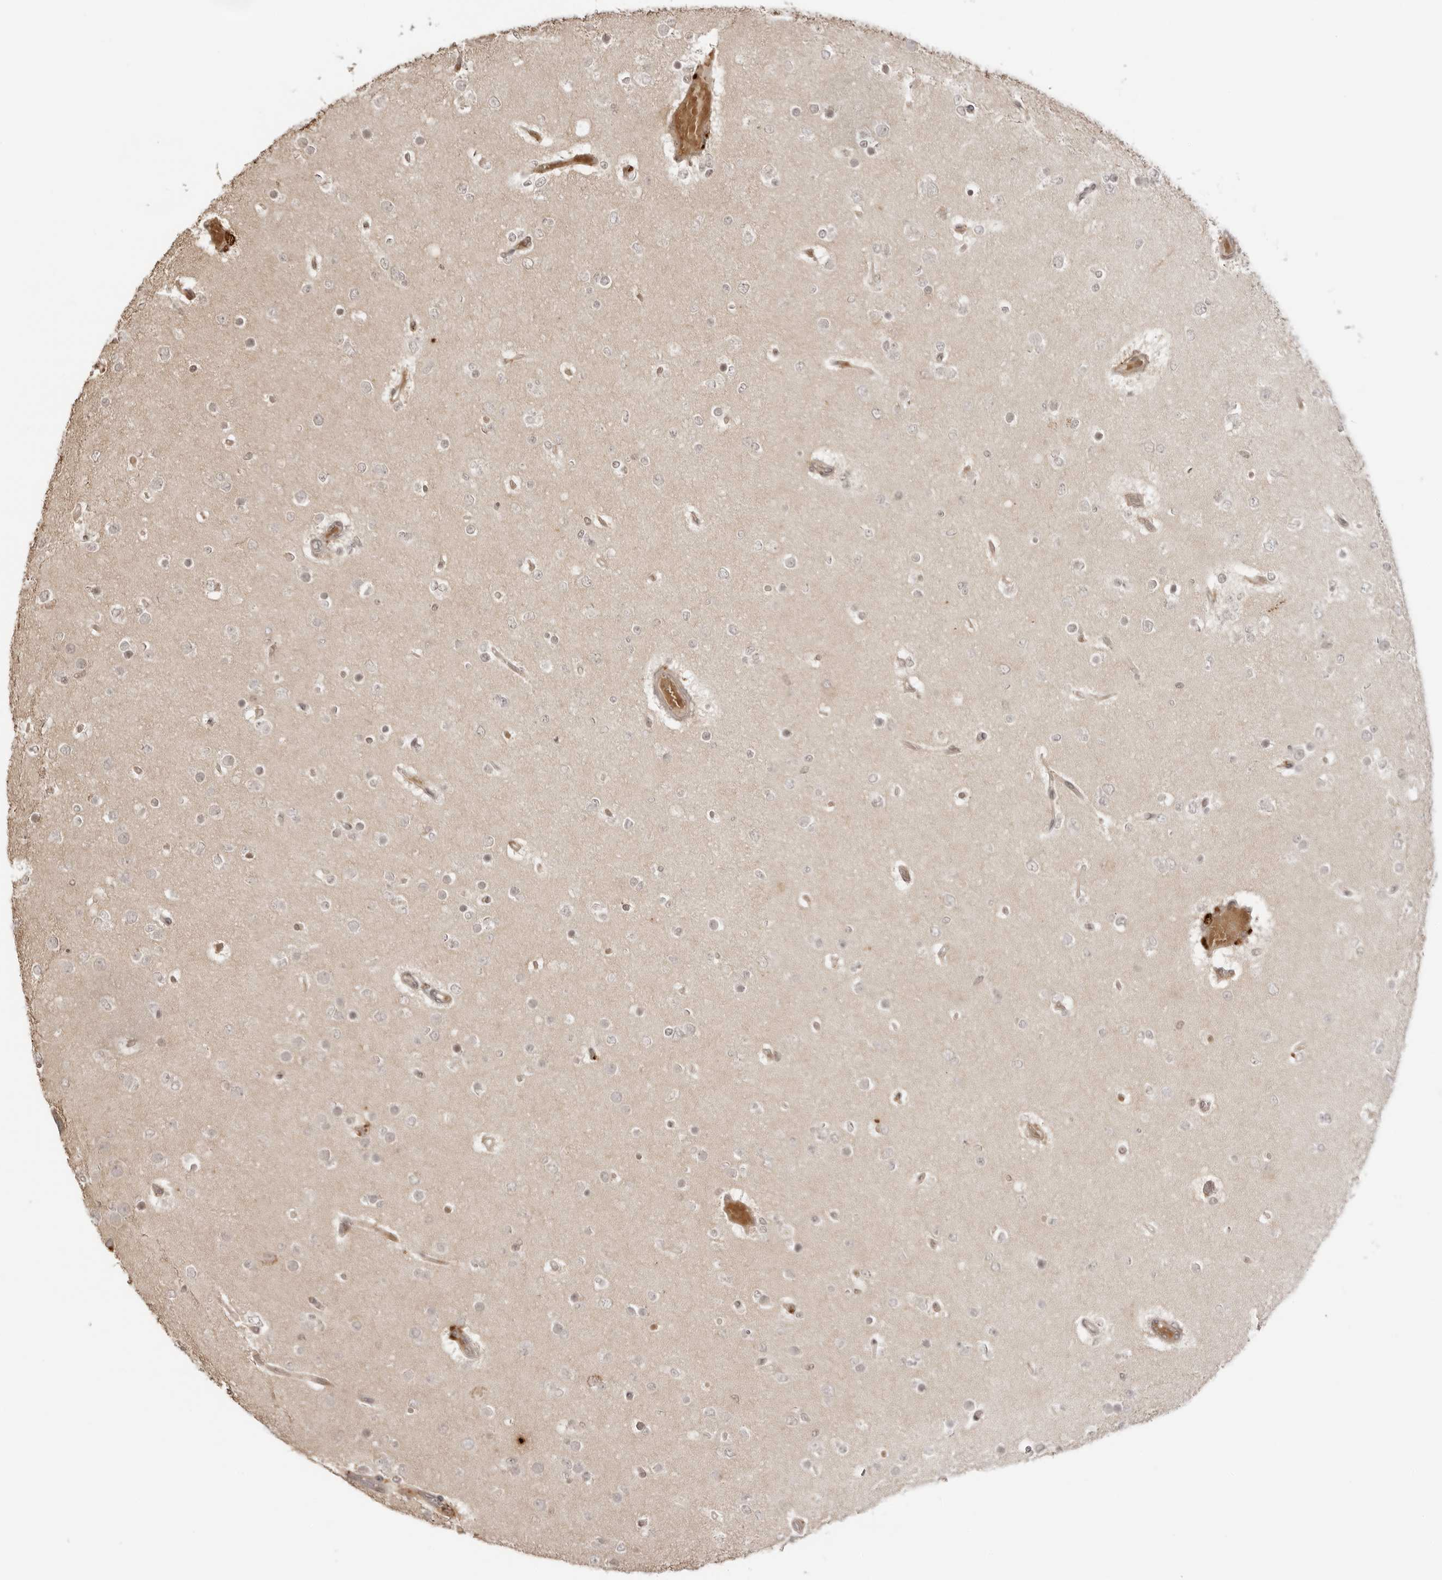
{"staining": {"intensity": "weak", "quantity": "<25%", "location": "nuclear"}, "tissue": "glioma", "cell_type": "Tumor cells", "image_type": "cancer", "snomed": [{"axis": "morphology", "description": "Glioma, malignant, Low grade"}, {"axis": "topography", "description": "Brain"}], "caption": "Image shows no protein staining in tumor cells of glioma tissue.", "gene": "IKBKE", "patient": {"sex": "female", "age": 22}}